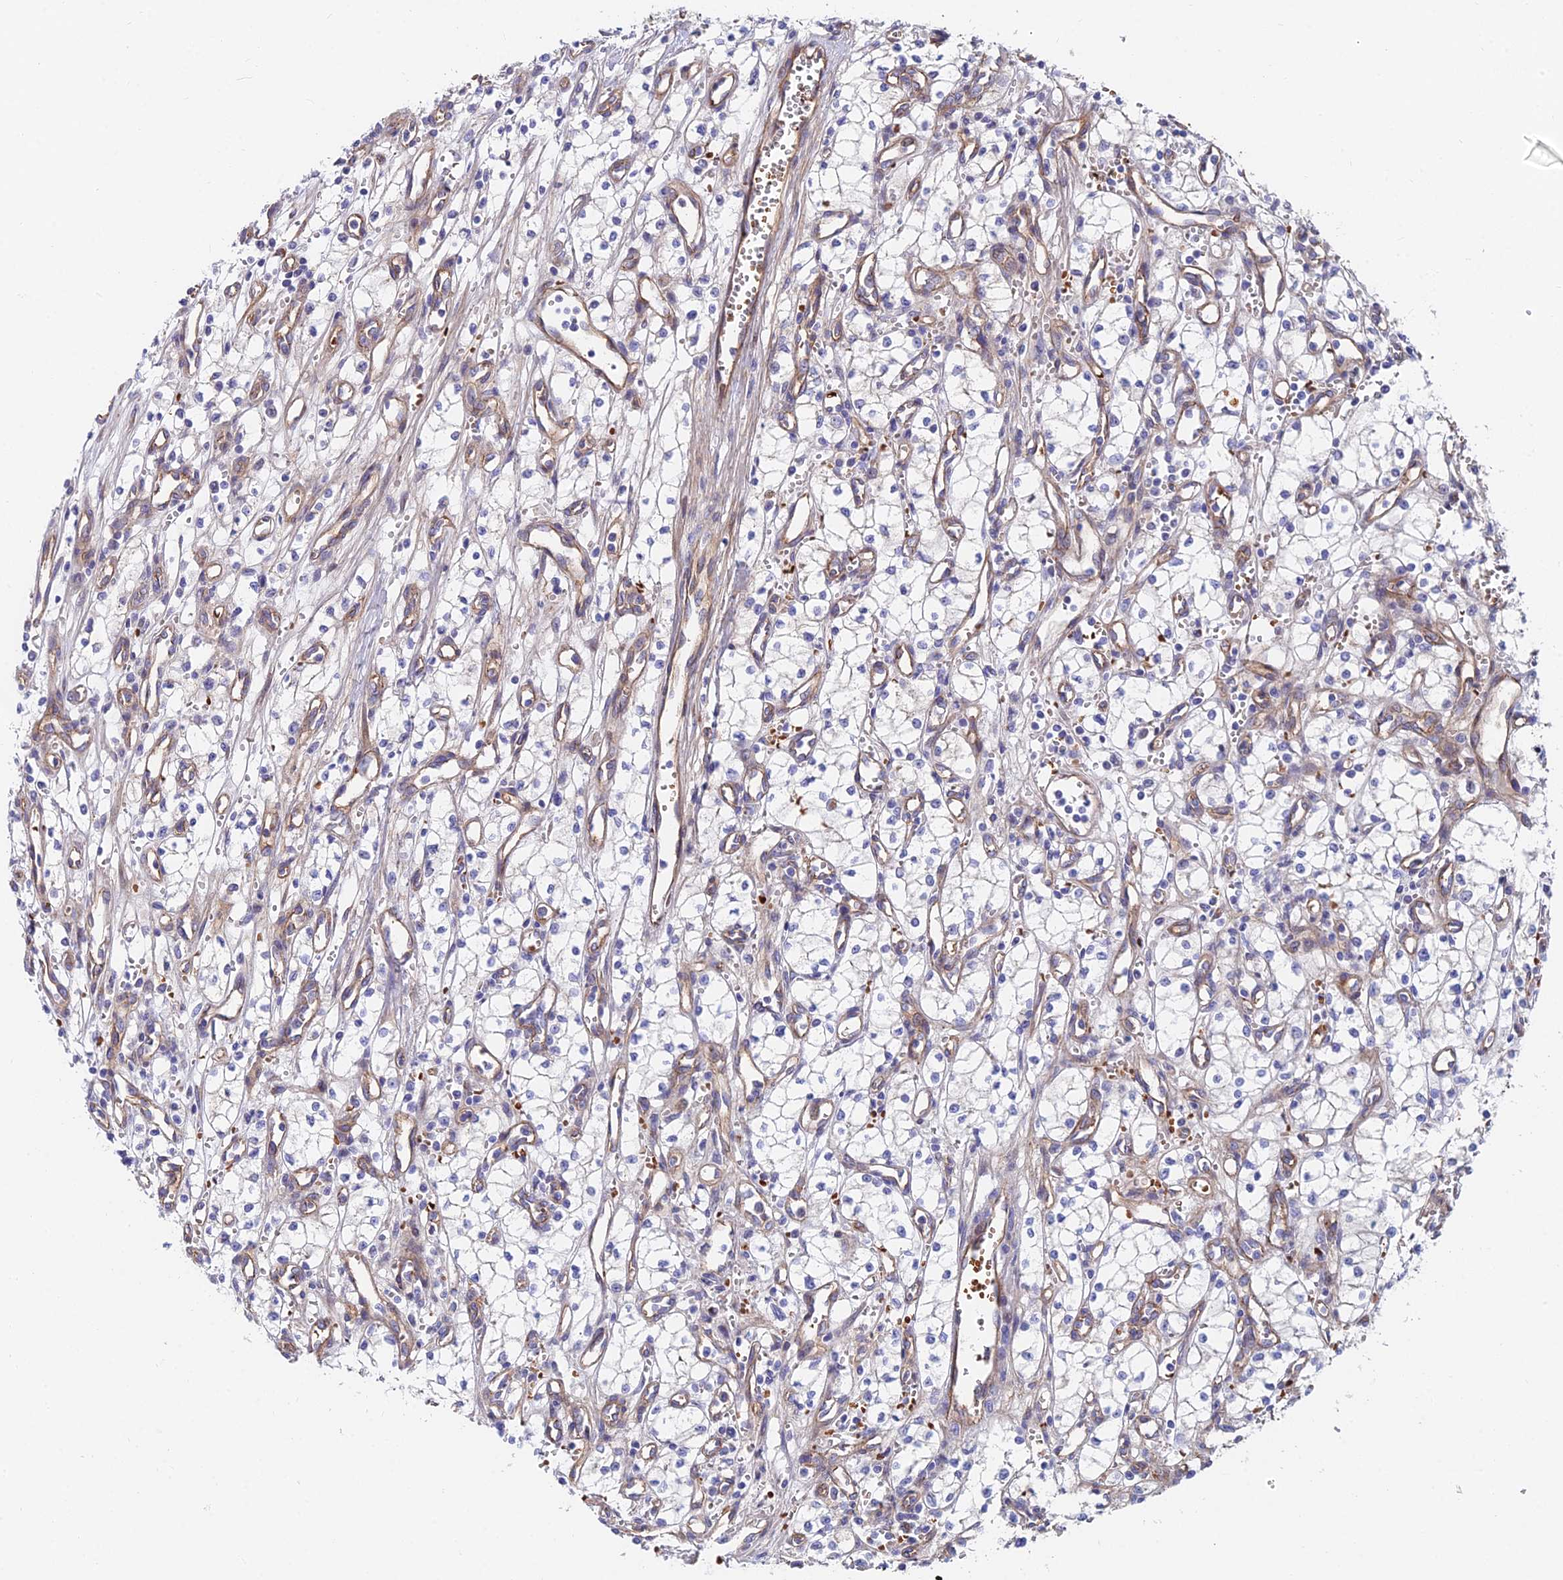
{"staining": {"intensity": "negative", "quantity": "none", "location": "none"}, "tissue": "renal cancer", "cell_type": "Tumor cells", "image_type": "cancer", "snomed": [{"axis": "morphology", "description": "Adenocarcinoma, NOS"}, {"axis": "topography", "description": "Kidney"}], "caption": "Immunohistochemistry of human renal adenocarcinoma exhibits no positivity in tumor cells.", "gene": "ADGRF3", "patient": {"sex": "male", "age": 59}}